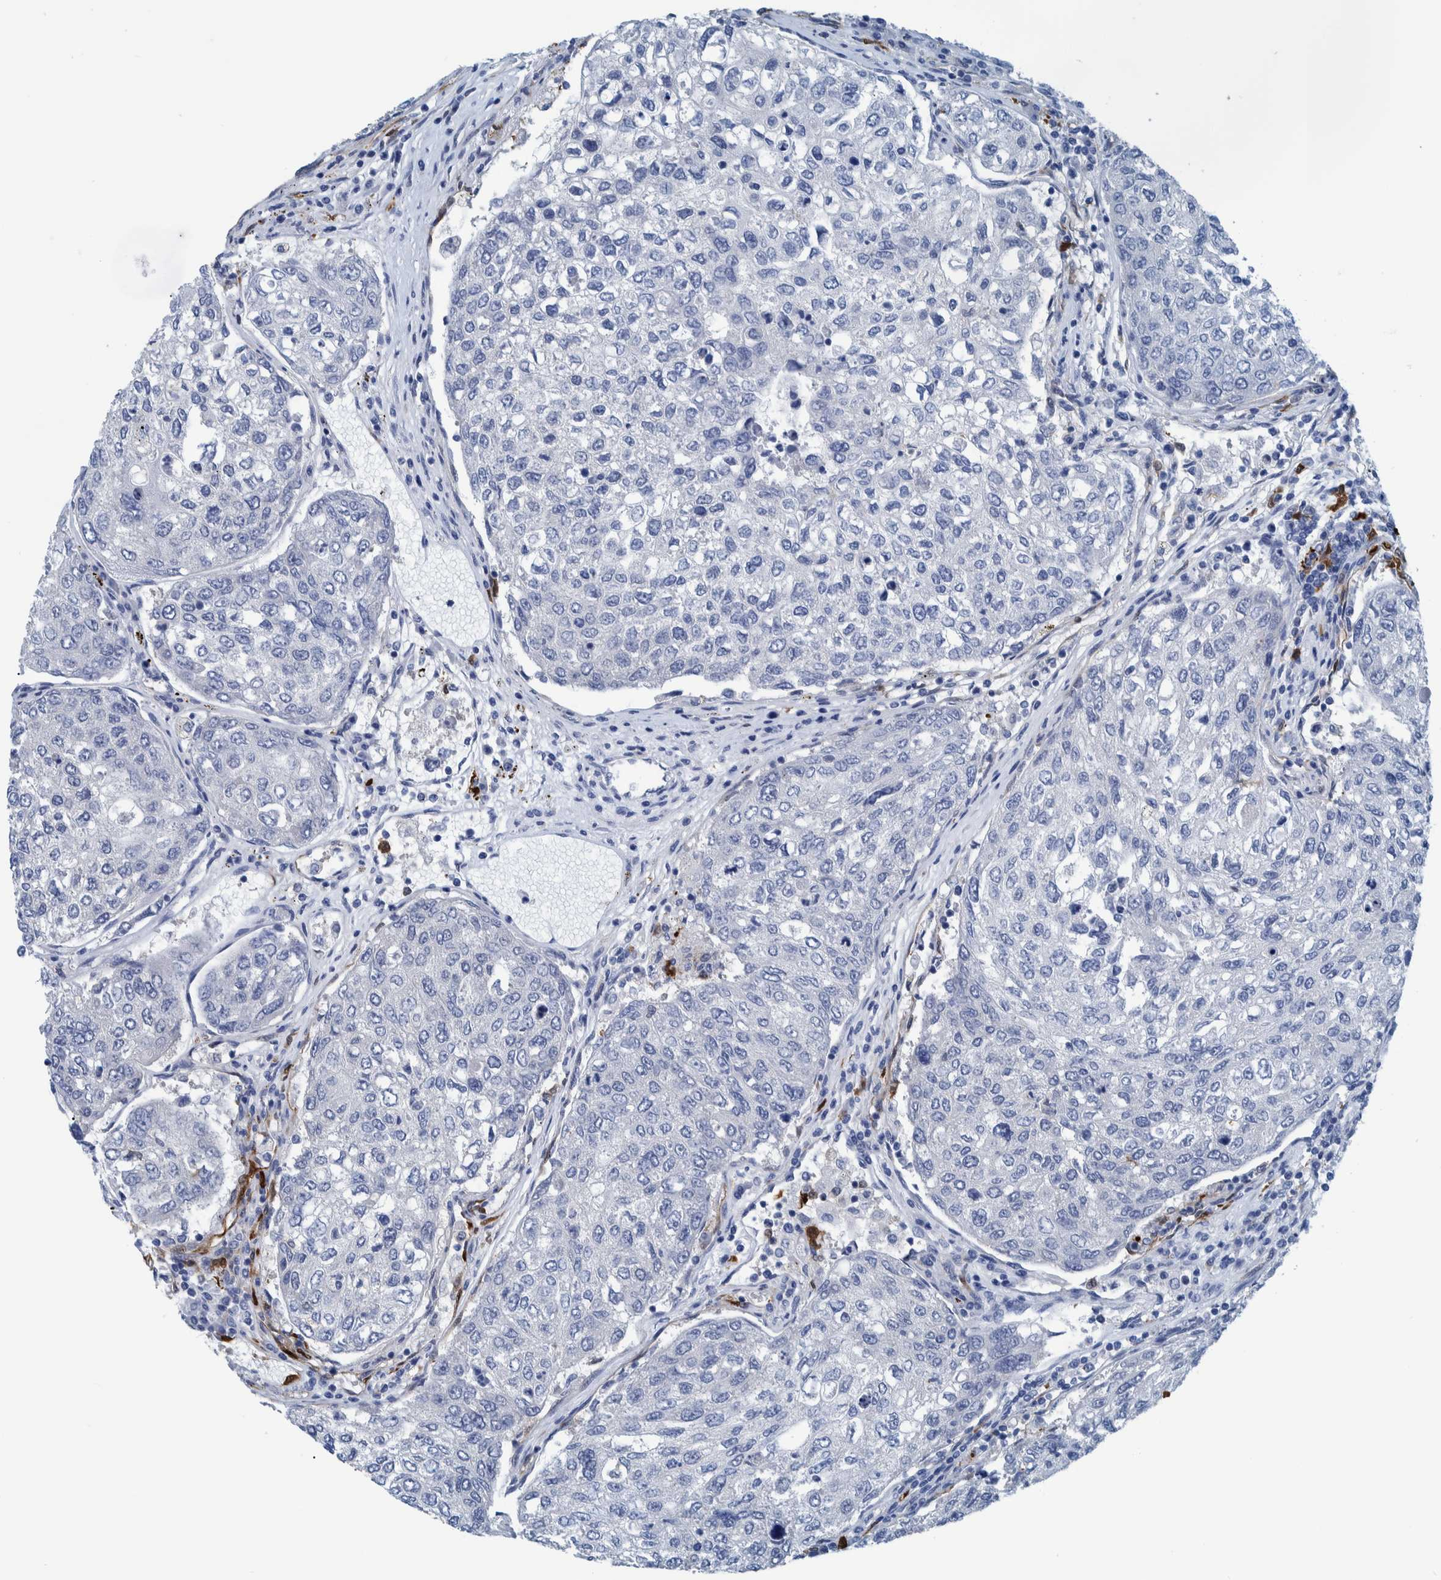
{"staining": {"intensity": "negative", "quantity": "none", "location": "none"}, "tissue": "urothelial cancer", "cell_type": "Tumor cells", "image_type": "cancer", "snomed": [{"axis": "morphology", "description": "Urothelial carcinoma, High grade"}, {"axis": "topography", "description": "Lymph node"}, {"axis": "topography", "description": "Urinary bladder"}], "caption": "There is no significant expression in tumor cells of urothelial cancer.", "gene": "IDO1", "patient": {"sex": "male", "age": 51}}